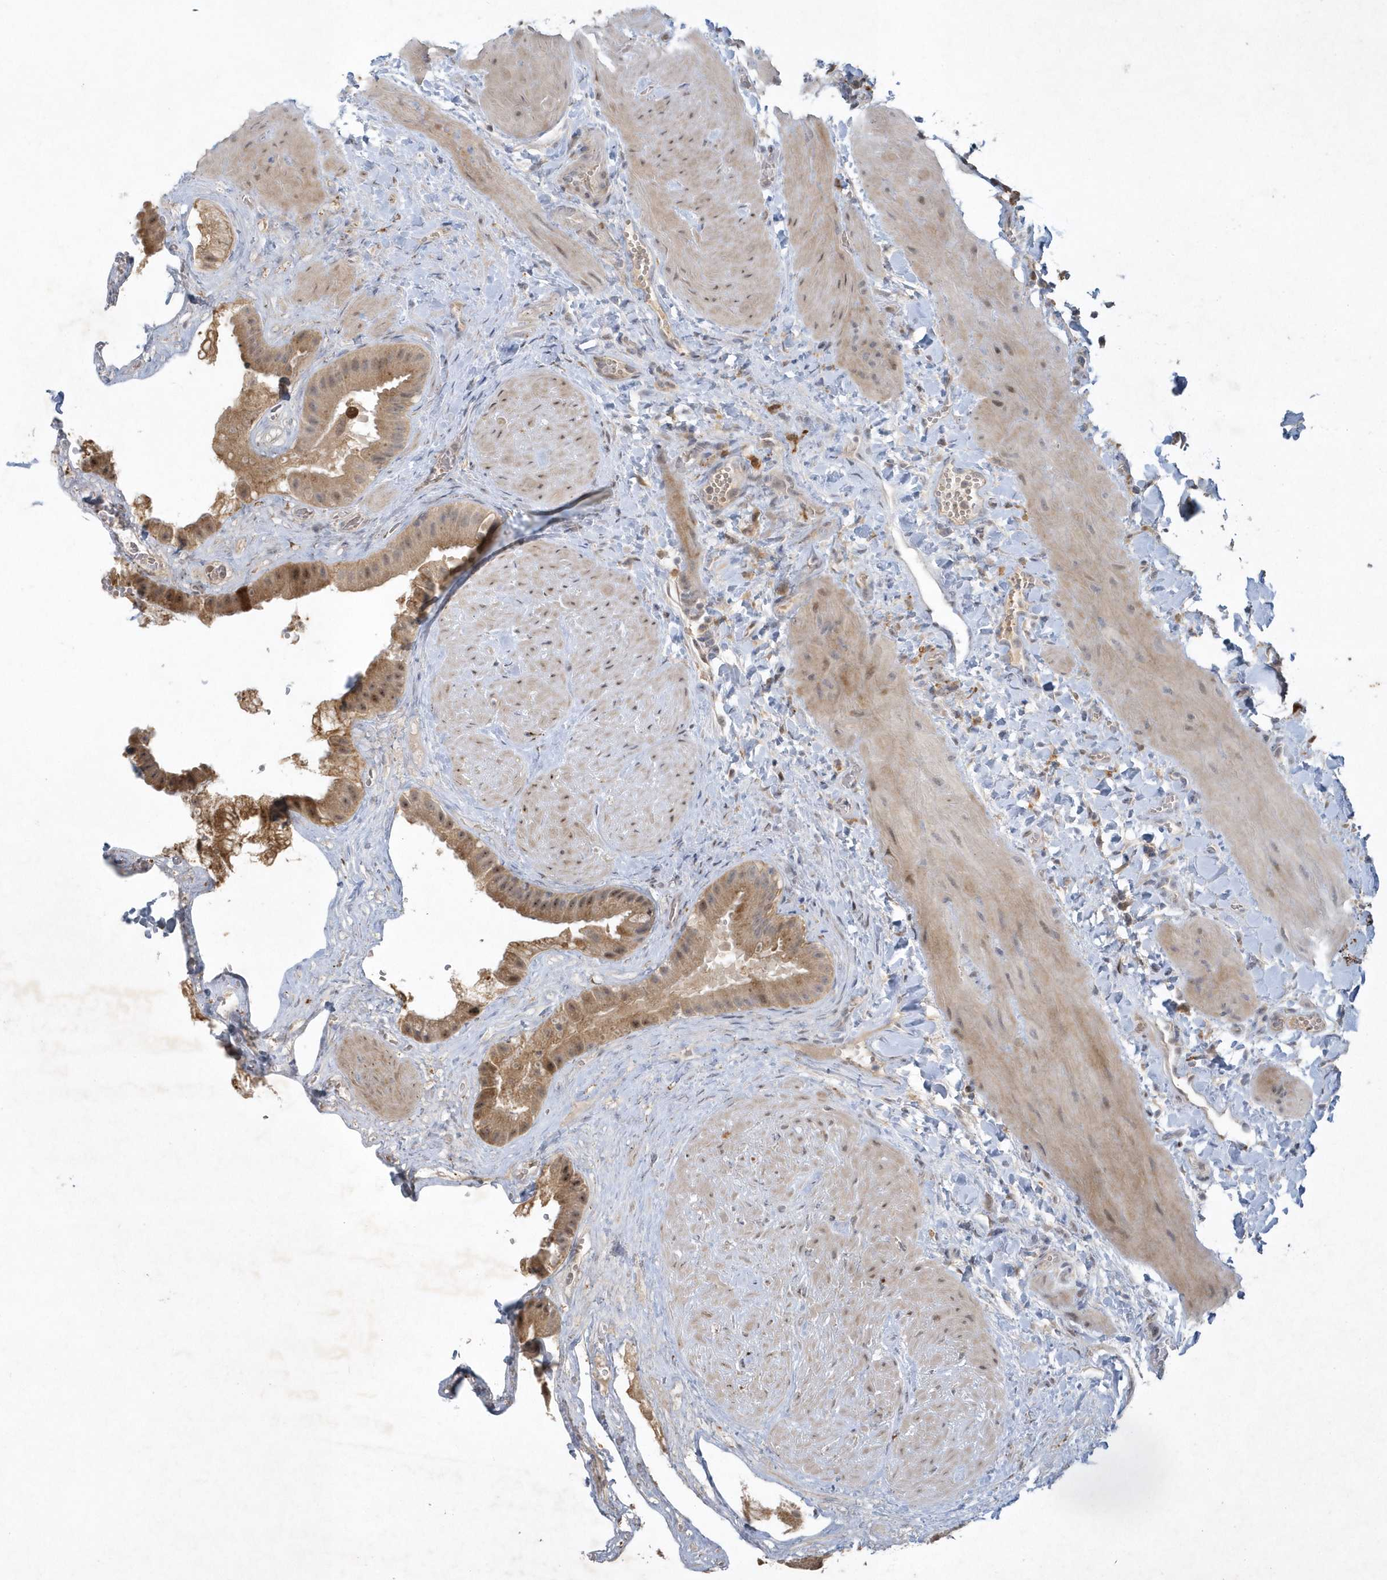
{"staining": {"intensity": "moderate", "quantity": "25%-75%", "location": "cytoplasmic/membranous,nuclear"}, "tissue": "gallbladder", "cell_type": "Glandular cells", "image_type": "normal", "snomed": [{"axis": "morphology", "description": "Normal tissue, NOS"}, {"axis": "topography", "description": "Gallbladder"}], "caption": "Moderate cytoplasmic/membranous,nuclear protein staining is identified in approximately 25%-75% of glandular cells in gallbladder. (brown staining indicates protein expression, while blue staining denotes nuclei).", "gene": "THG1L", "patient": {"sex": "male", "age": 55}}